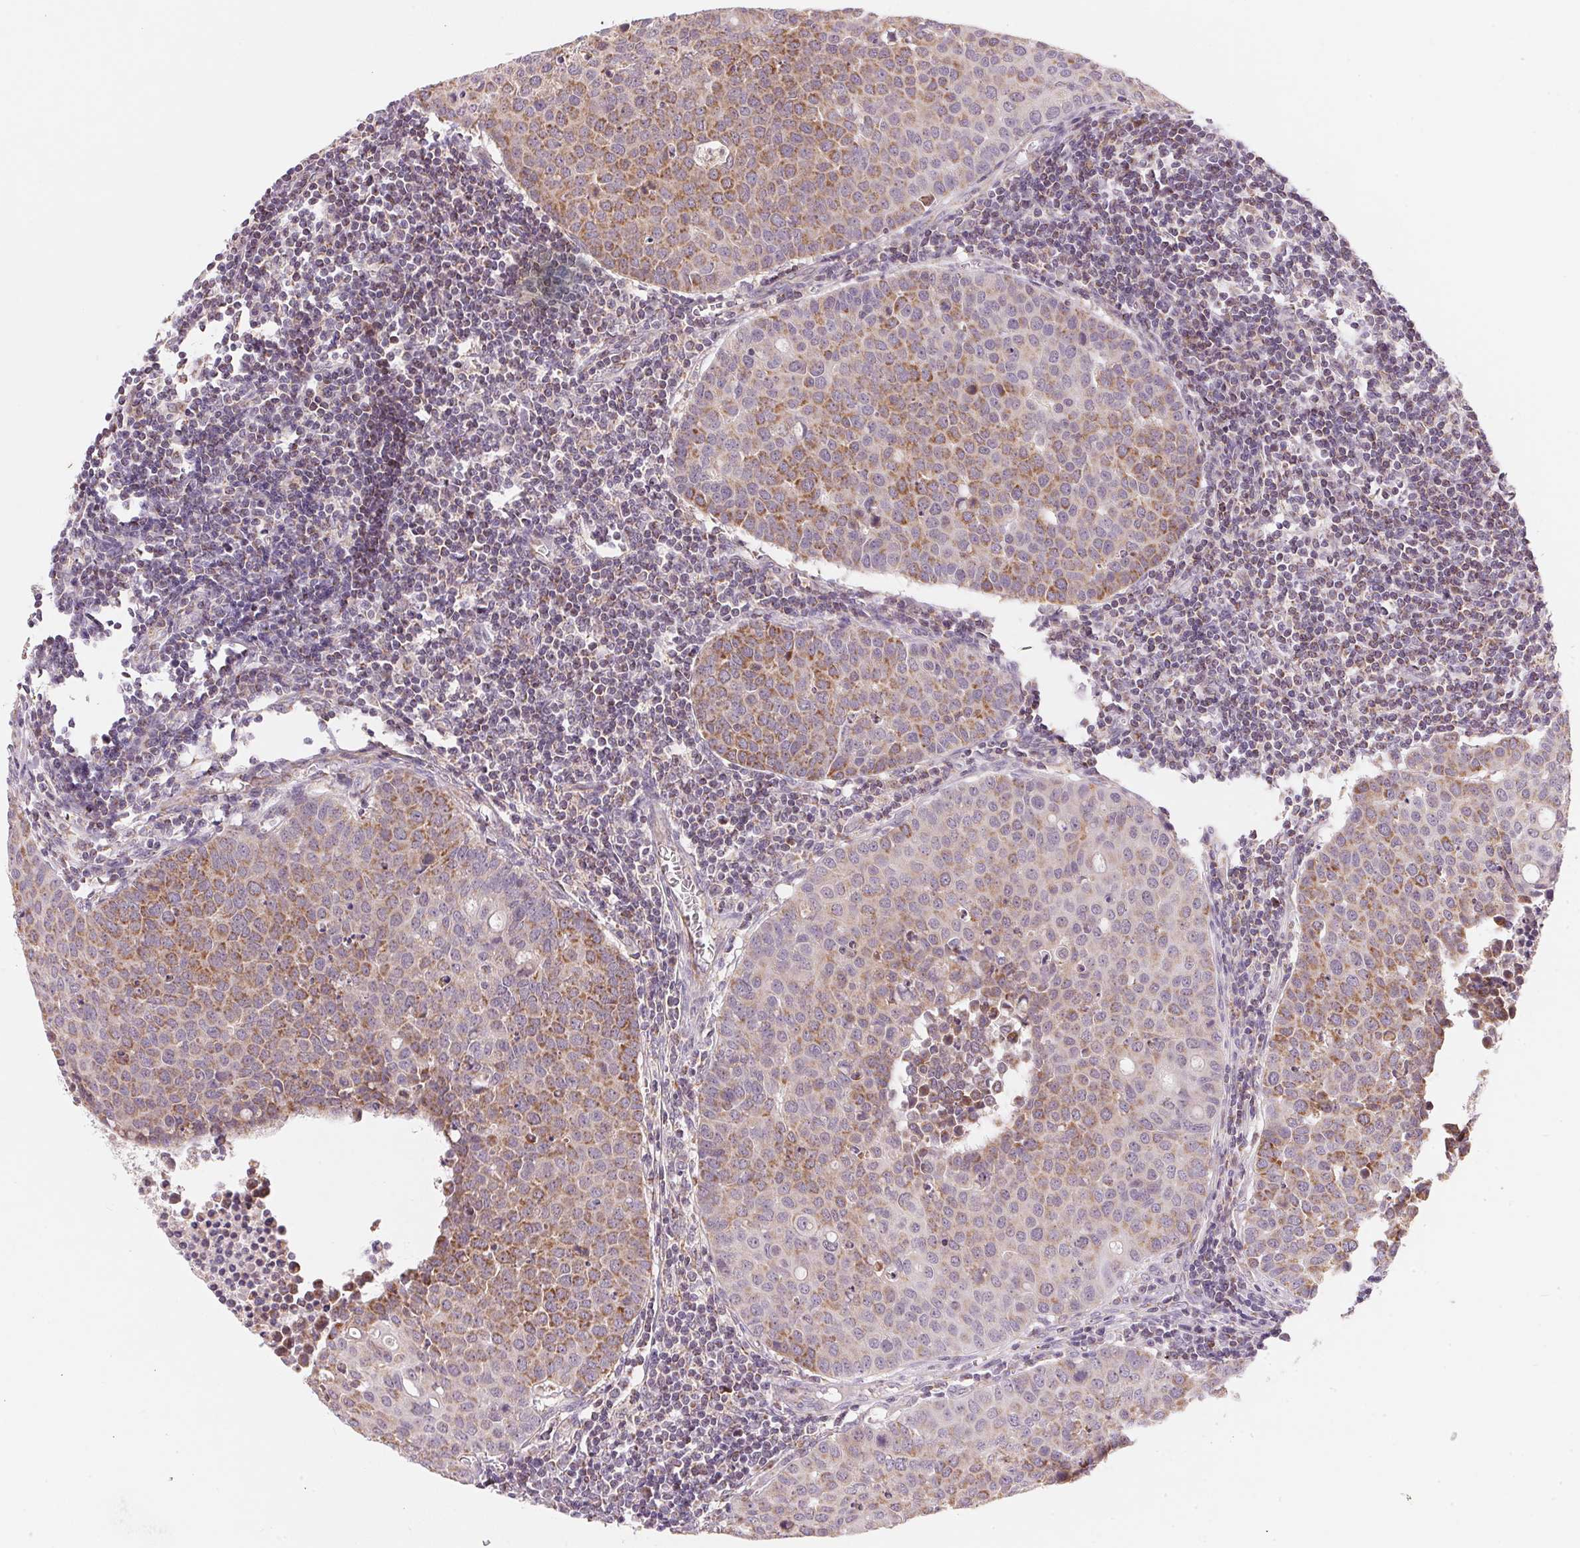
{"staining": {"intensity": "moderate", "quantity": "25%-75%", "location": "cytoplasmic/membranous"}, "tissue": "carcinoid", "cell_type": "Tumor cells", "image_type": "cancer", "snomed": [{"axis": "morphology", "description": "Carcinoid, malignant, NOS"}, {"axis": "topography", "description": "Colon"}], "caption": "A high-resolution image shows immunohistochemistry staining of malignant carcinoid, which displays moderate cytoplasmic/membranous expression in about 25%-75% of tumor cells. The staining is performed using DAB brown chromogen to label protein expression. The nuclei are counter-stained blue using hematoxylin.", "gene": "COQ7", "patient": {"sex": "male", "age": 81}}